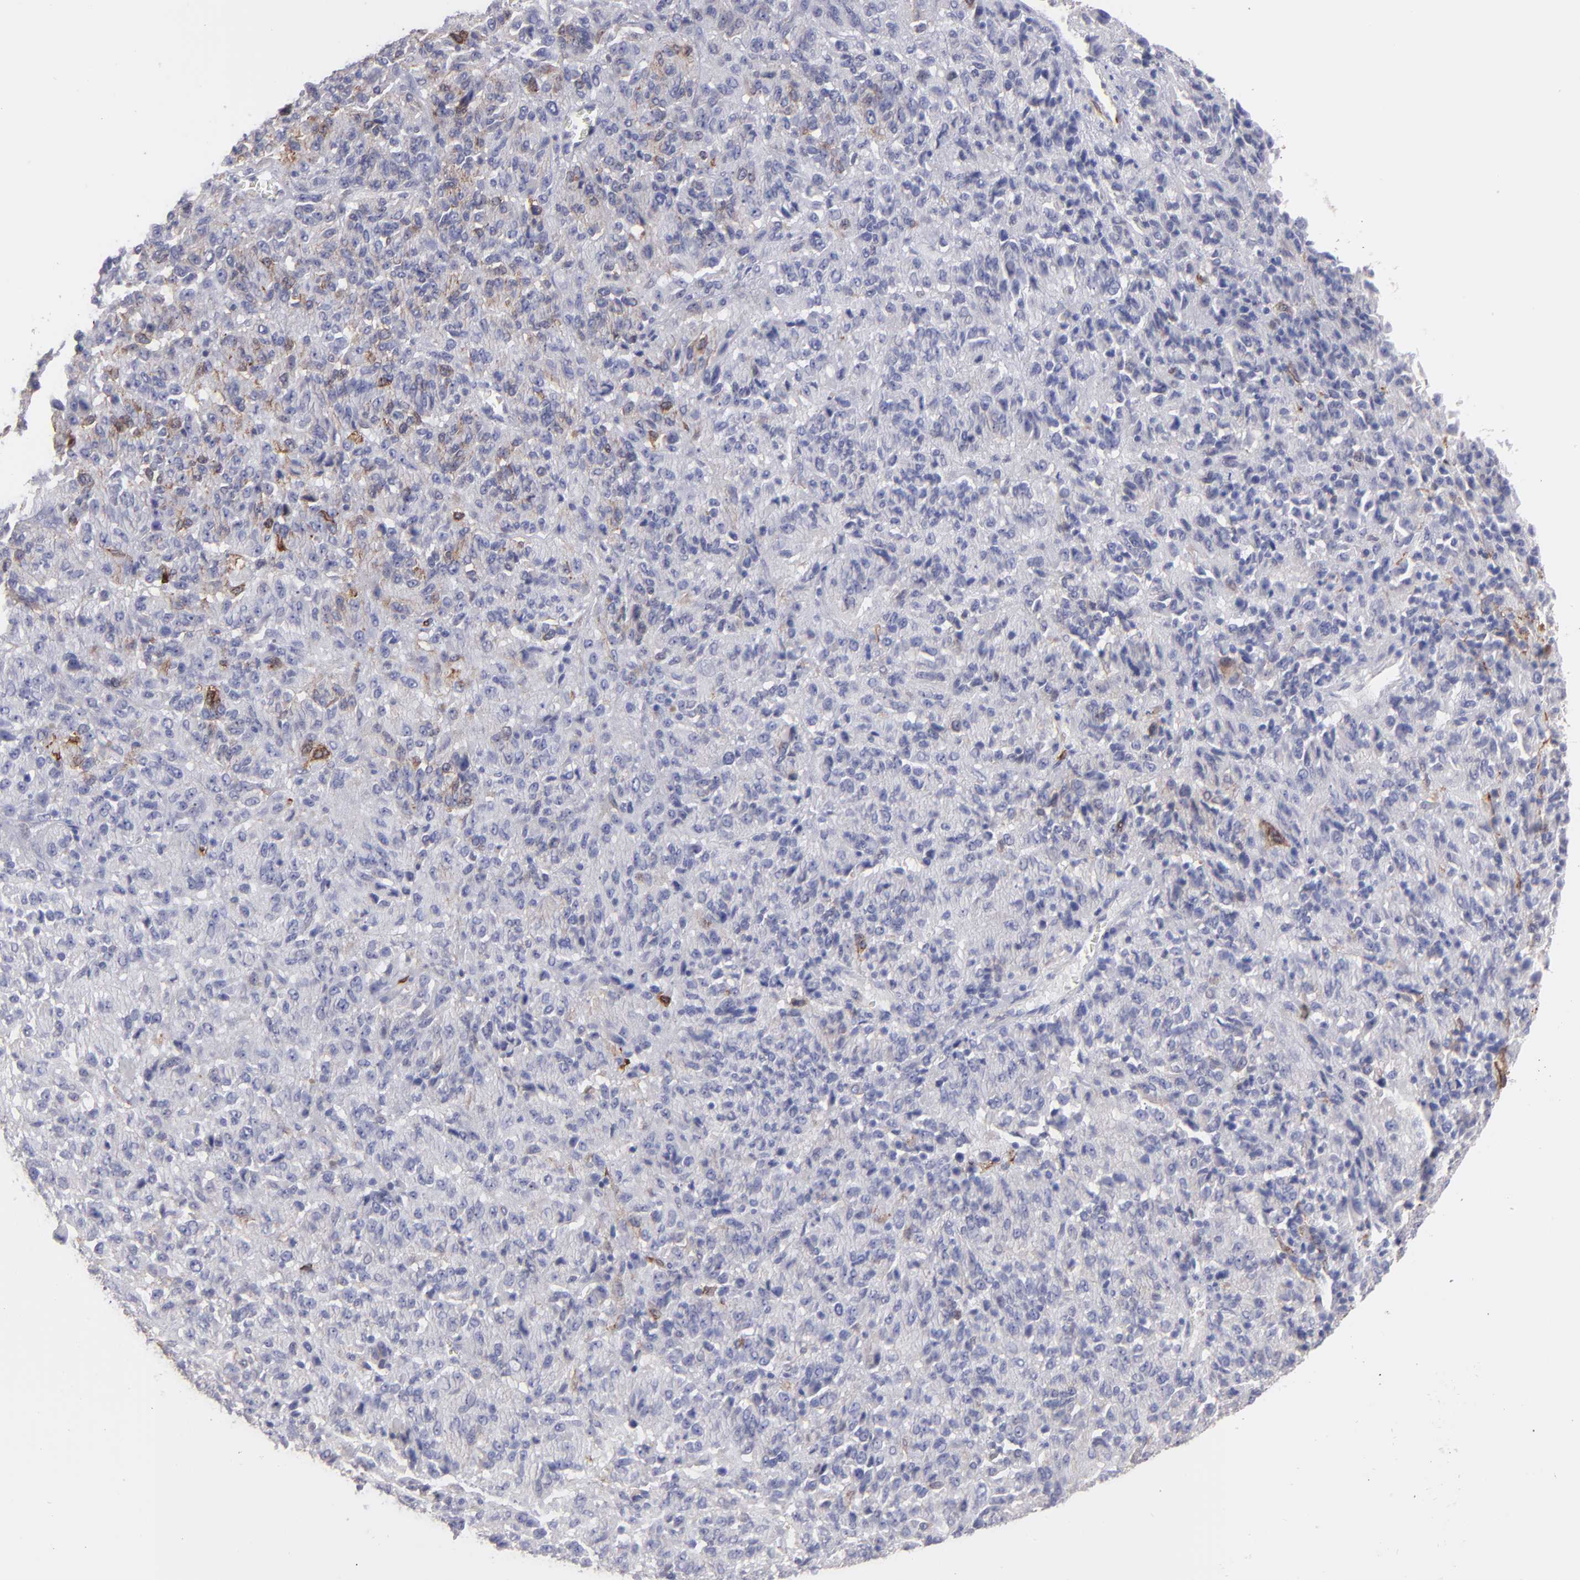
{"staining": {"intensity": "negative", "quantity": "none", "location": "none"}, "tissue": "melanoma", "cell_type": "Tumor cells", "image_type": "cancer", "snomed": [{"axis": "morphology", "description": "Malignant melanoma, Metastatic site"}, {"axis": "topography", "description": "Lung"}], "caption": "Immunohistochemistry (IHC) image of neoplastic tissue: human malignant melanoma (metastatic site) stained with DAB reveals no significant protein staining in tumor cells. (Brightfield microscopy of DAB (3,3'-diaminobenzidine) immunohistochemistry (IHC) at high magnification).", "gene": "AHNAK2", "patient": {"sex": "male", "age": 64}}